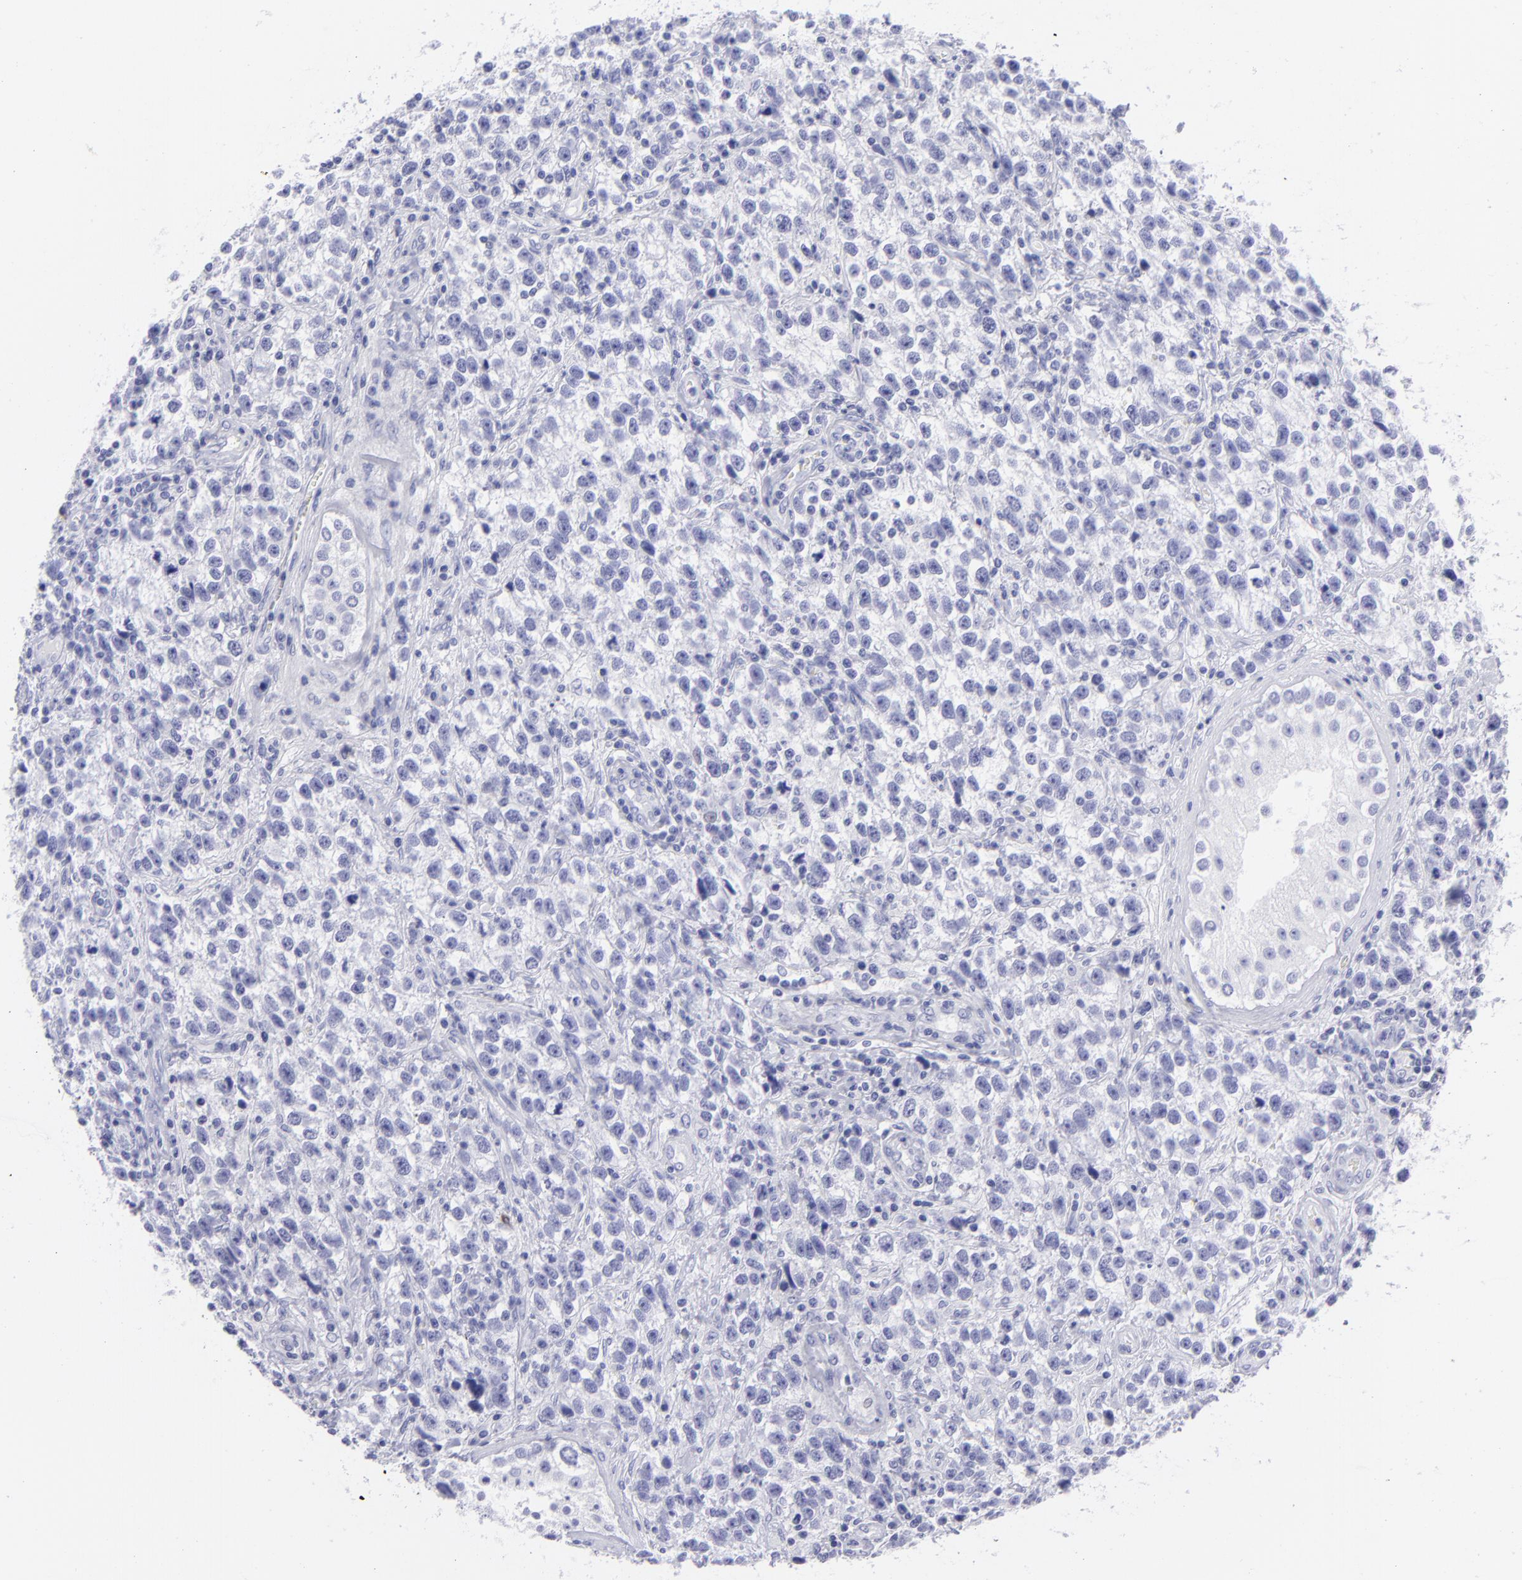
{"staining": {"intensity": "negative", "quantity": "none", "location": "none"}, "tissue": "testis cancer", "cell_type": "Tumor cells", "image_type": "cancer", "snomed": [{"axis": "morphology", "description": "Seminoma, NOS"}, {"axis": "topography", "description": "Testis"}], "caption": "Immunohistochemistry micrograph of neoplastic tissue: human testis seminoma stained with DAB shows no significant protein staining in tumor cells.", "gene": "SLC1A2", "patient": {"sex": "male", "age": 38}}